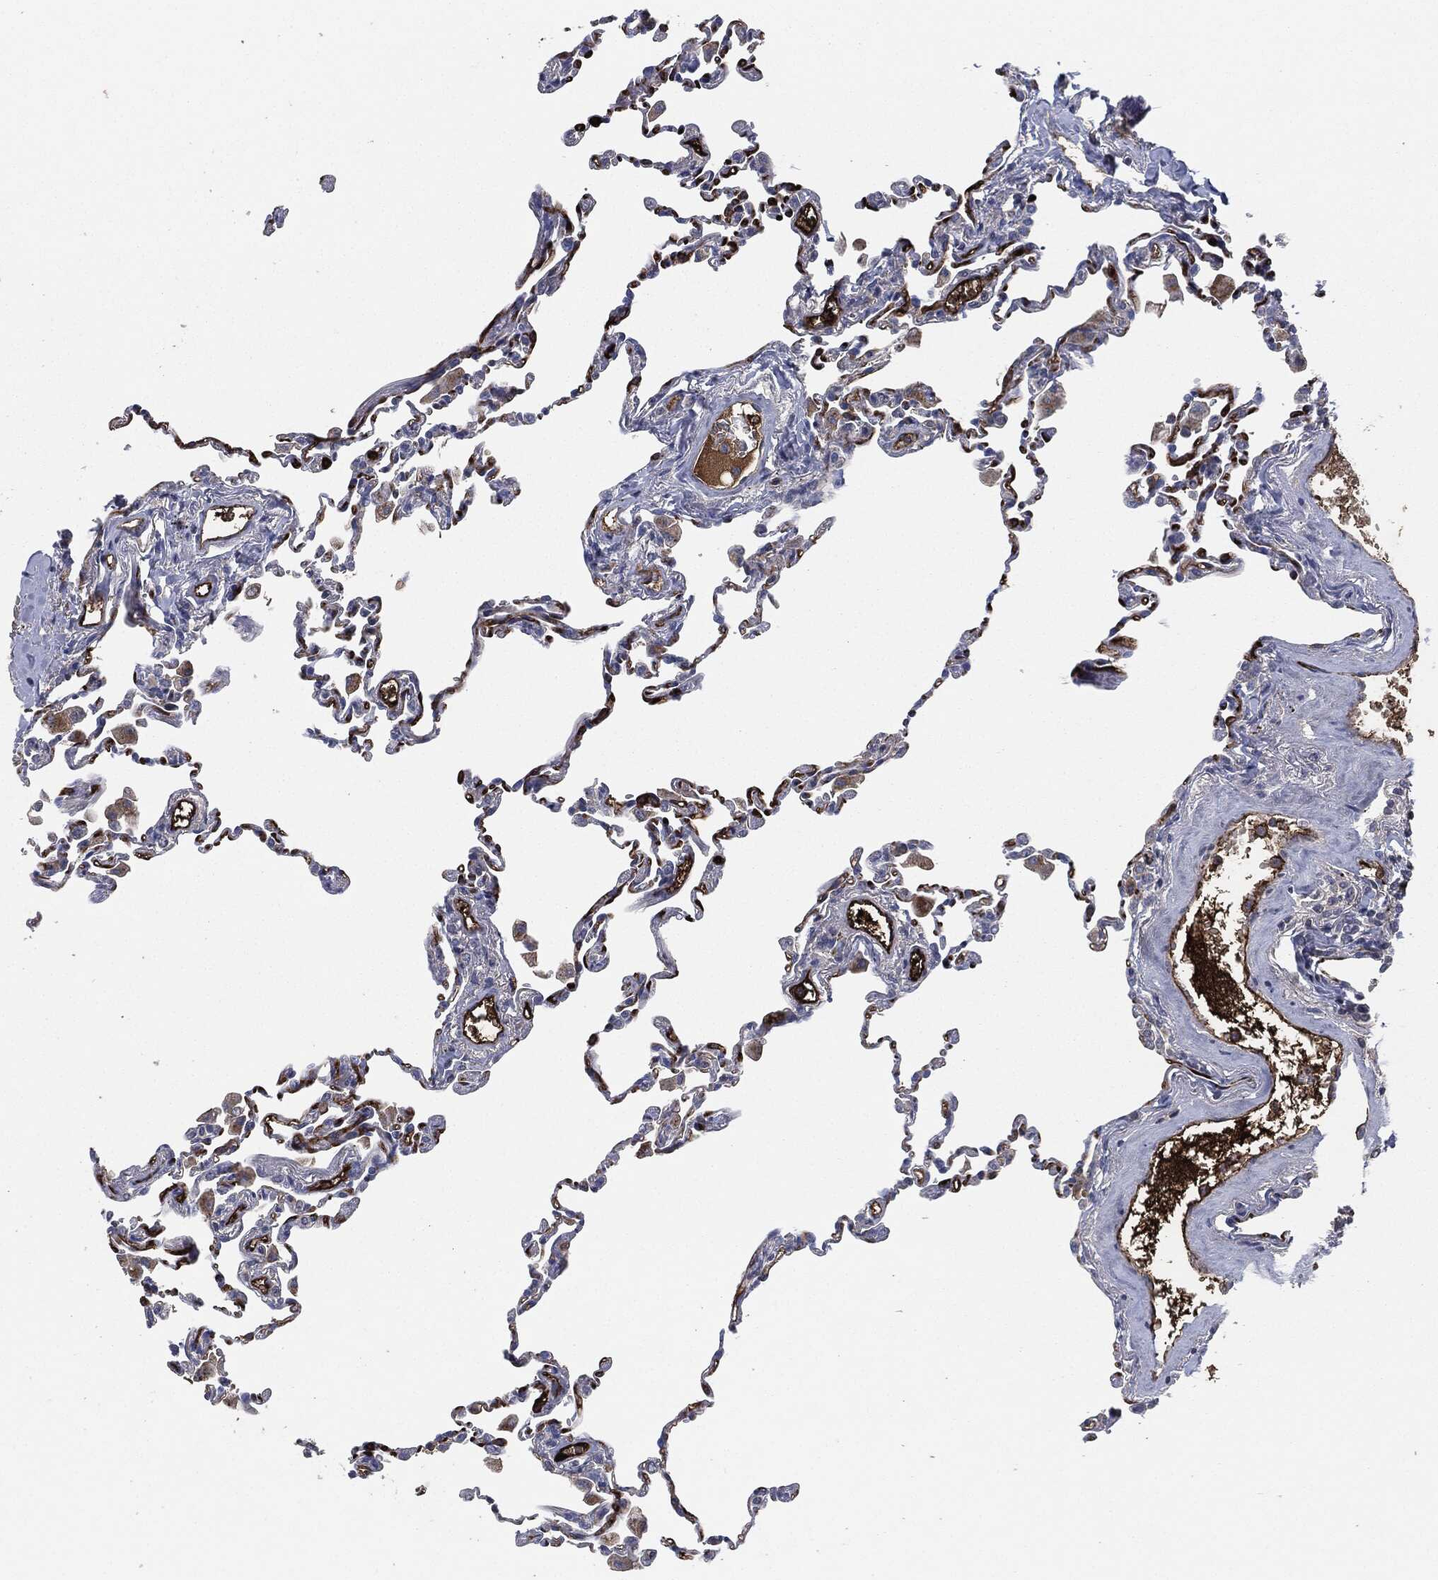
{"staining": {"intensity": "negative", "quantity": "none", "location": "none"}, "tissue": "lung", "cell_type": "Alveolar cells", "image_type": "normal", "snomed": [{"axis": "morphology", "description": "Normal tissue, NOS"}, {"axis": "topography", "description": "Lung"}], "caption": "Alveolar cells show no significant protein staining in benign lung.", "gene": "APOB", "patient": {"sex": "female", "age": 57}}